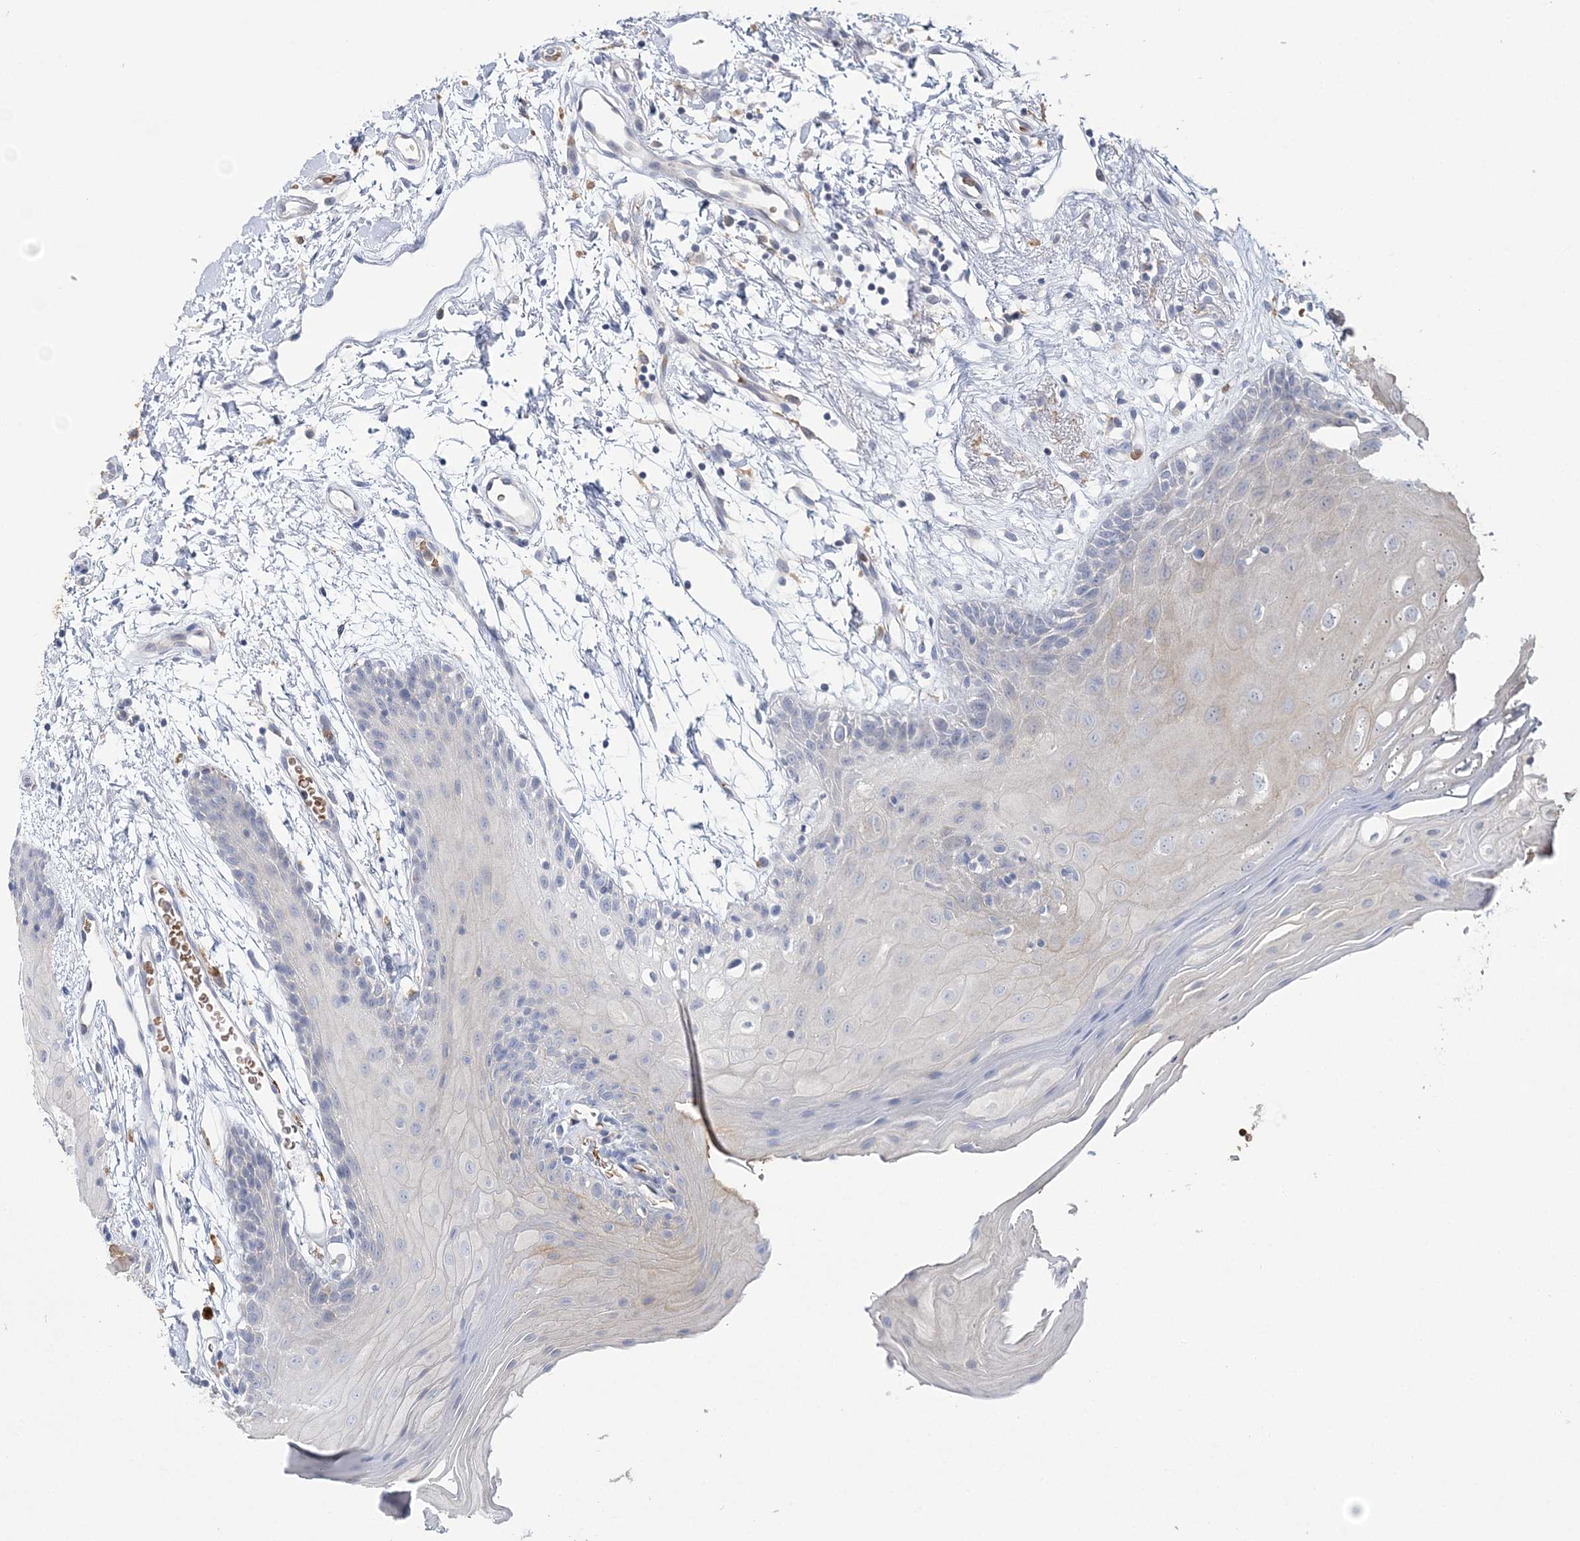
{"staining": {"intensity": "negative", "quantity": "none", "location": "none"}, "tissue": "oral mucosa", "cell_type": "Squamous epithelial cells", "image_type": "normal", "snomed": [{"axis": "morphology", "description": "Normal tissue, NOS"}, {"axis": "topography", "description": "Skeletal muscle"}, {"axis": "topography", "description": "Oral tissue"}, {"axis": "topography", "description": "Salivary gland"}, {"axis": "topography", "description": "Peripheral nerve tissue"}], "caption": "The micrograph demonstrates no significant expression in squamous epithelial cells of oral mucosa.", "gene": "ATP11B", "patient": {"sex": "male", "age": 54}}